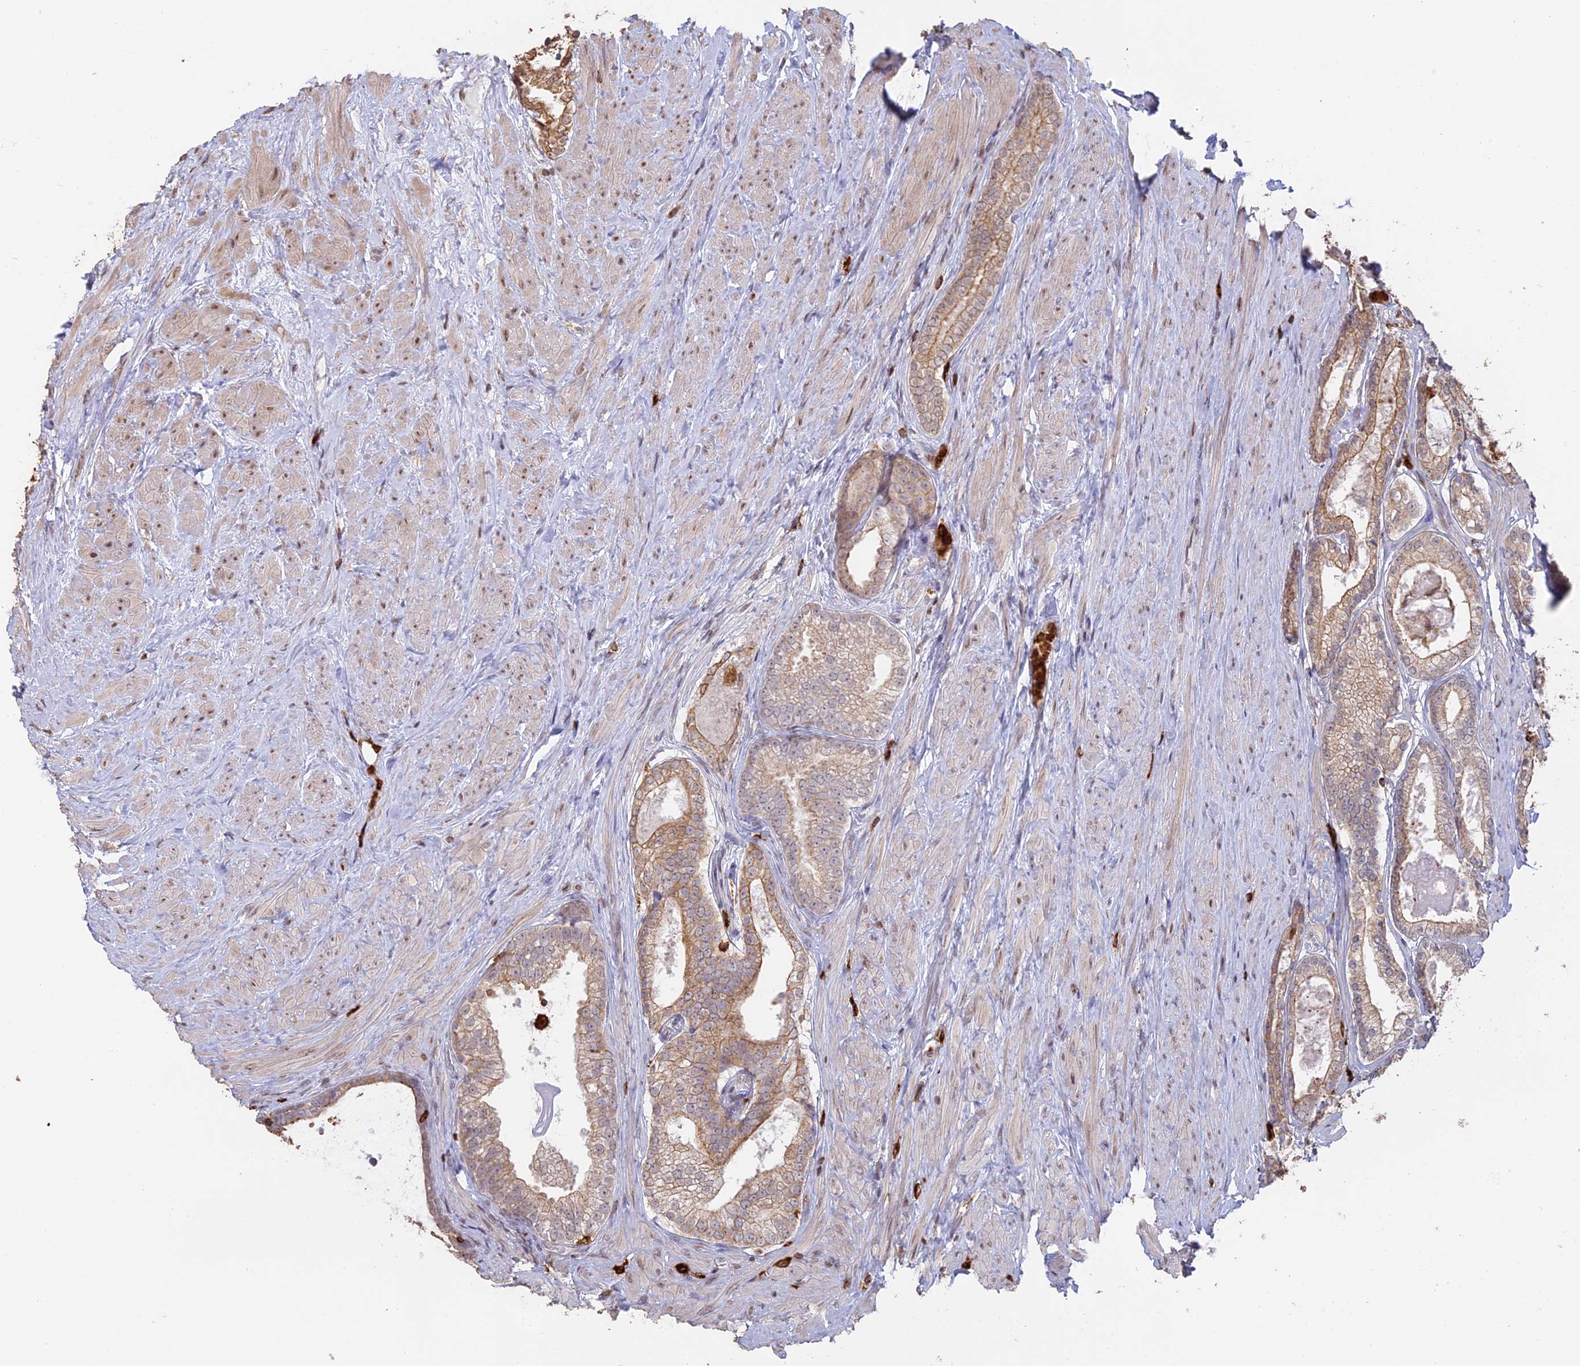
{"staining": {"intensity": "moderate", "quantity": ">75%", "location": "cytoplasmic/membranous"}, "tissue": "prostate cancer", "cell_type": "Tumor cells", "image_type": "cancer", "snomed": [{"axis": "morphology", "description": "Adenocarcinoma, Low grade"}, {"axis": "topography", "description": "Prostate"}], "caption": "A brown stain labels moderate cytoplasmic/membranous positivity of a protein in prostate cancer tumor cells.", "gene": "APOBR", "patient": {"sex": "male", "age": 68}}